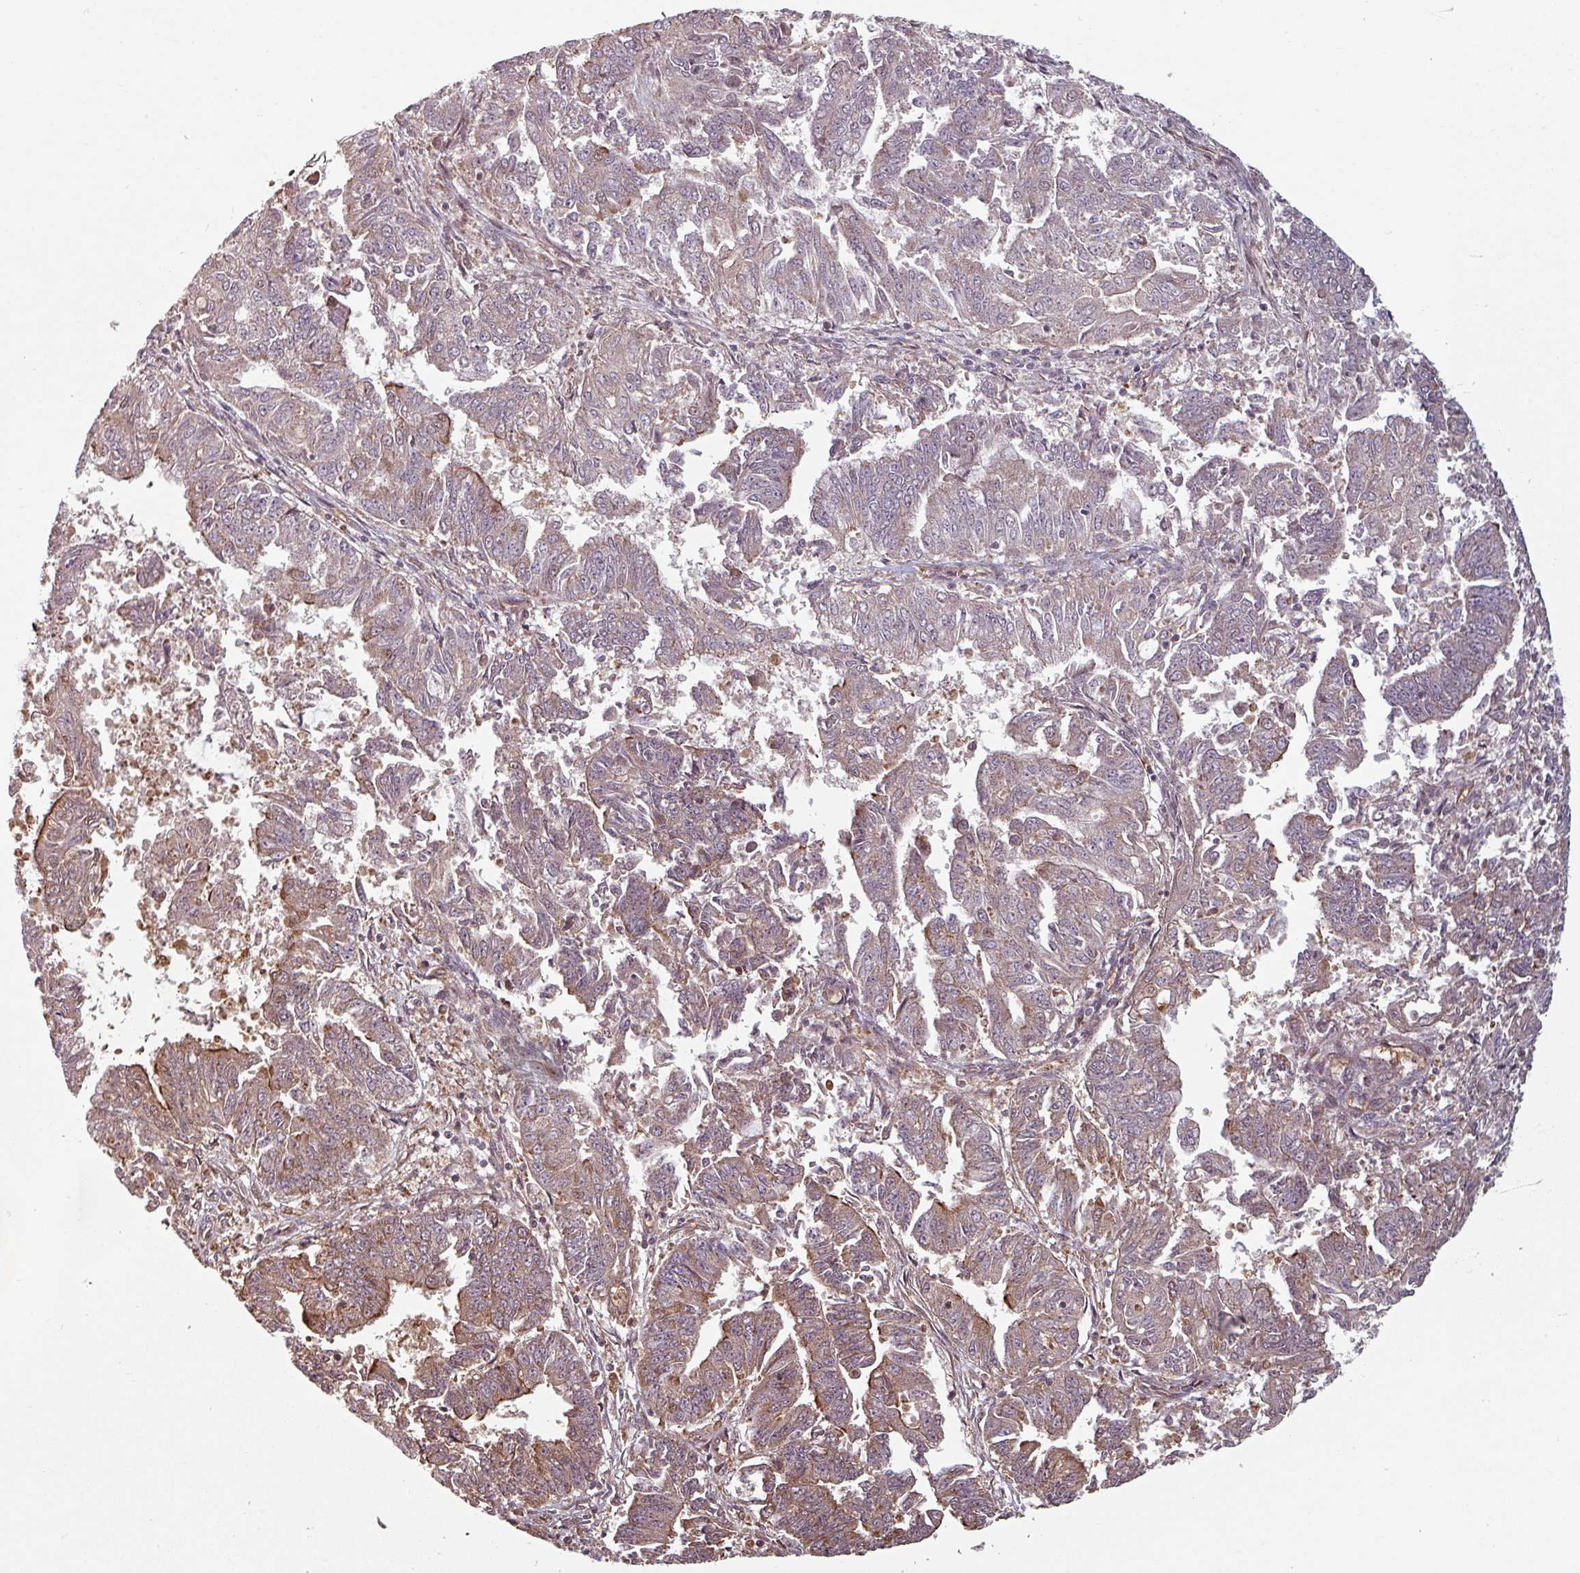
{"staining": {"intensity": "weak", "quantity": "25%-75%", "location": "cytoplasmic/membranous"}, "tissue": "endometrial cancer", "cell_type": "Tumor cells", "image_type": "cancer", "snomed": [{"axis": "morphology", "description": "Adenocarcinoma, NOS"}, {"axis": "topography", "description": "Endometrium"}], "caption": "Brown immunohistochemical staining in human adenocarcinoma (endometrial) shows weak cytoplasmic/membranous staining in about 25%-75% of tumor cells. (DAB IHC with brightfield microscopy, high magnification).", "gene": "EID1", "patient": {"sex": "female", "age": 73}}